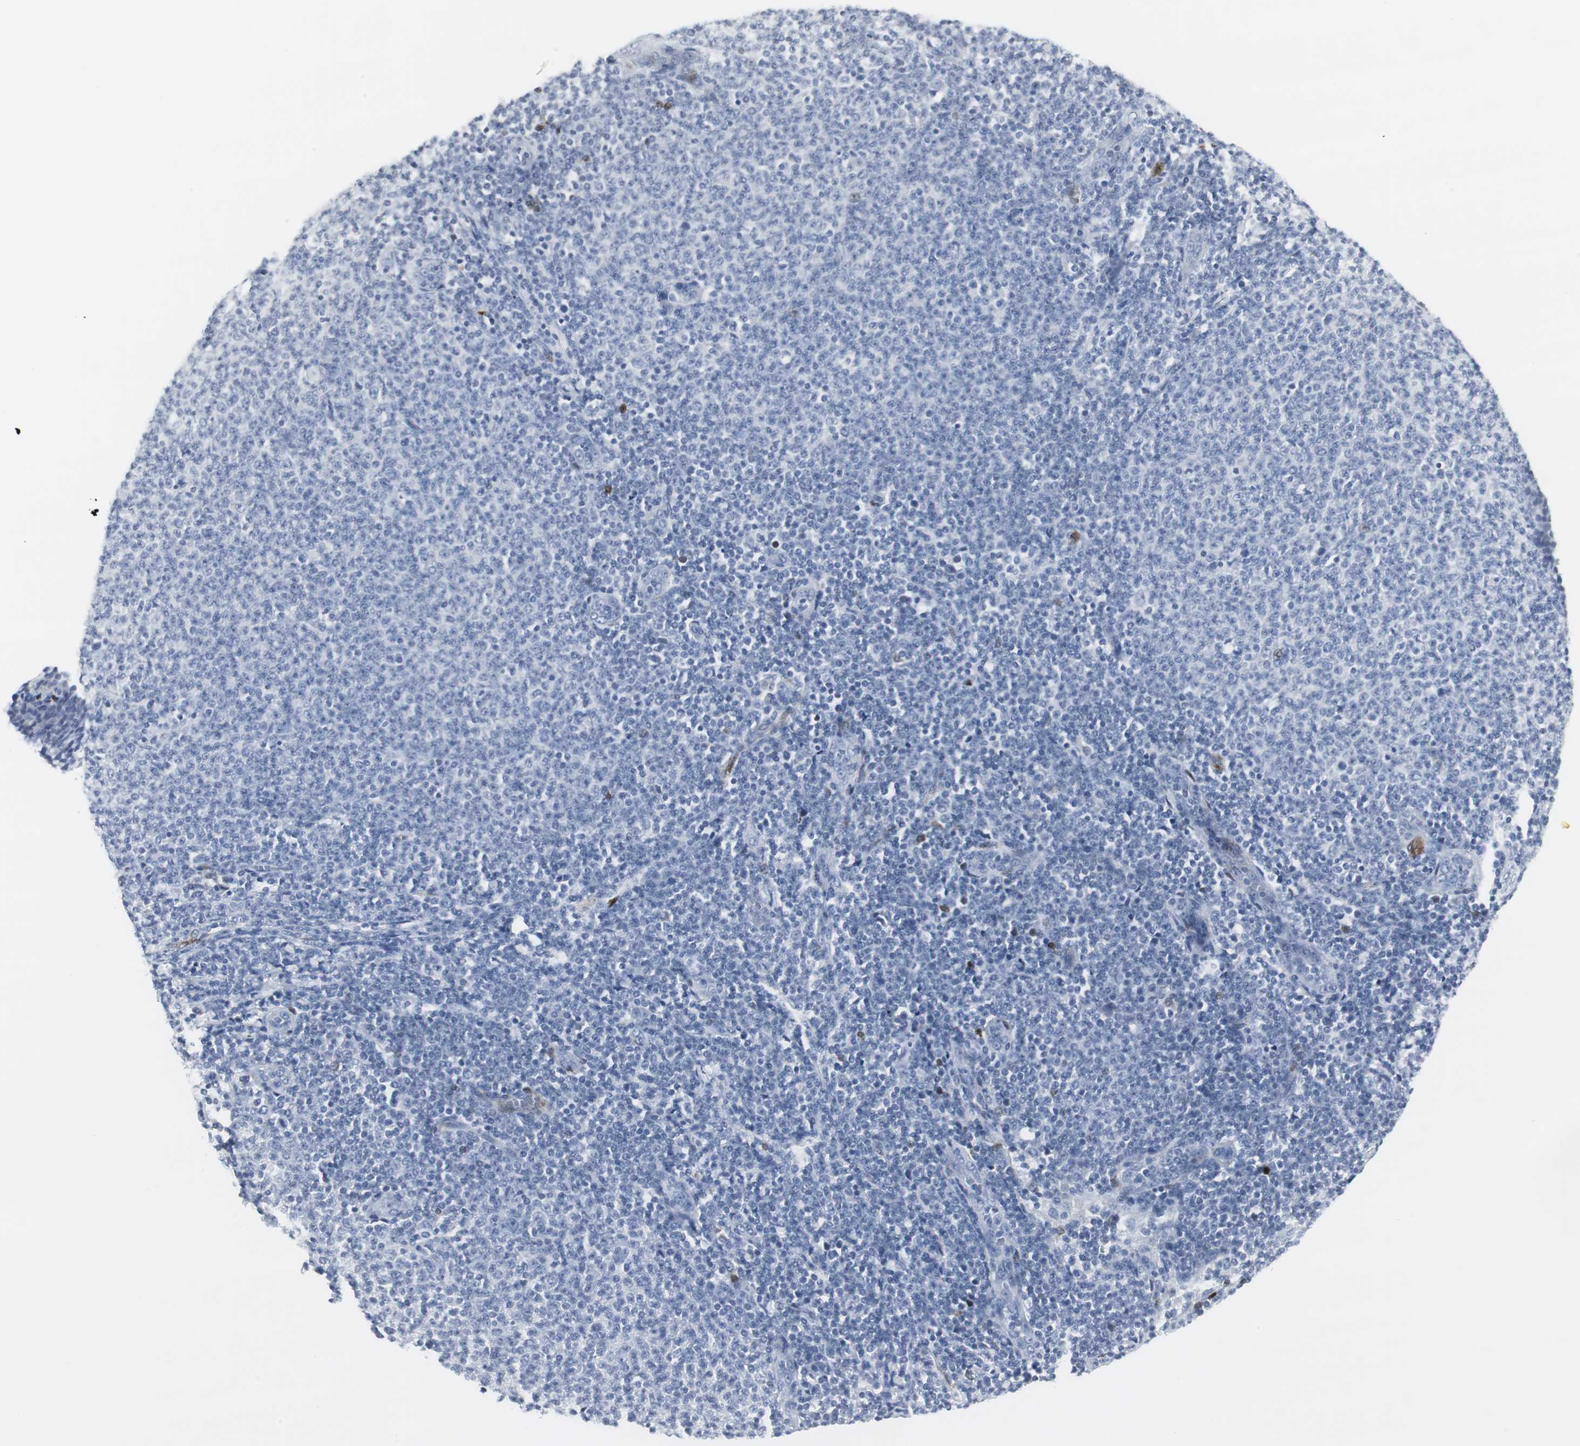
{"staining": {"intensity": "negative", "quantity": "none", "location": "none"}, "tissue": "lymphoma", "cell_type": "Tumor cells", "image_type": "cancer", "snomed": [{"axis": "morphology", "description": "Malignant lymphoma, non-Hodgkin's type, Low grade"}, {"axis": "topography", "description": "Lymph node"}], "caption": "Immunohistochemistry (IHC) micrograph of neoplastic tissue: malignant lymphoma, non-Hodgkin's type (low-grade) stained with DAB shows no significant protein staining in tumor cells. (DAB (3,3'-diaminobenzidine) immunohistochemistry, high magnification).", "gene": "PPP1R14A", "patient": {"sex": "male", "age": 66}}